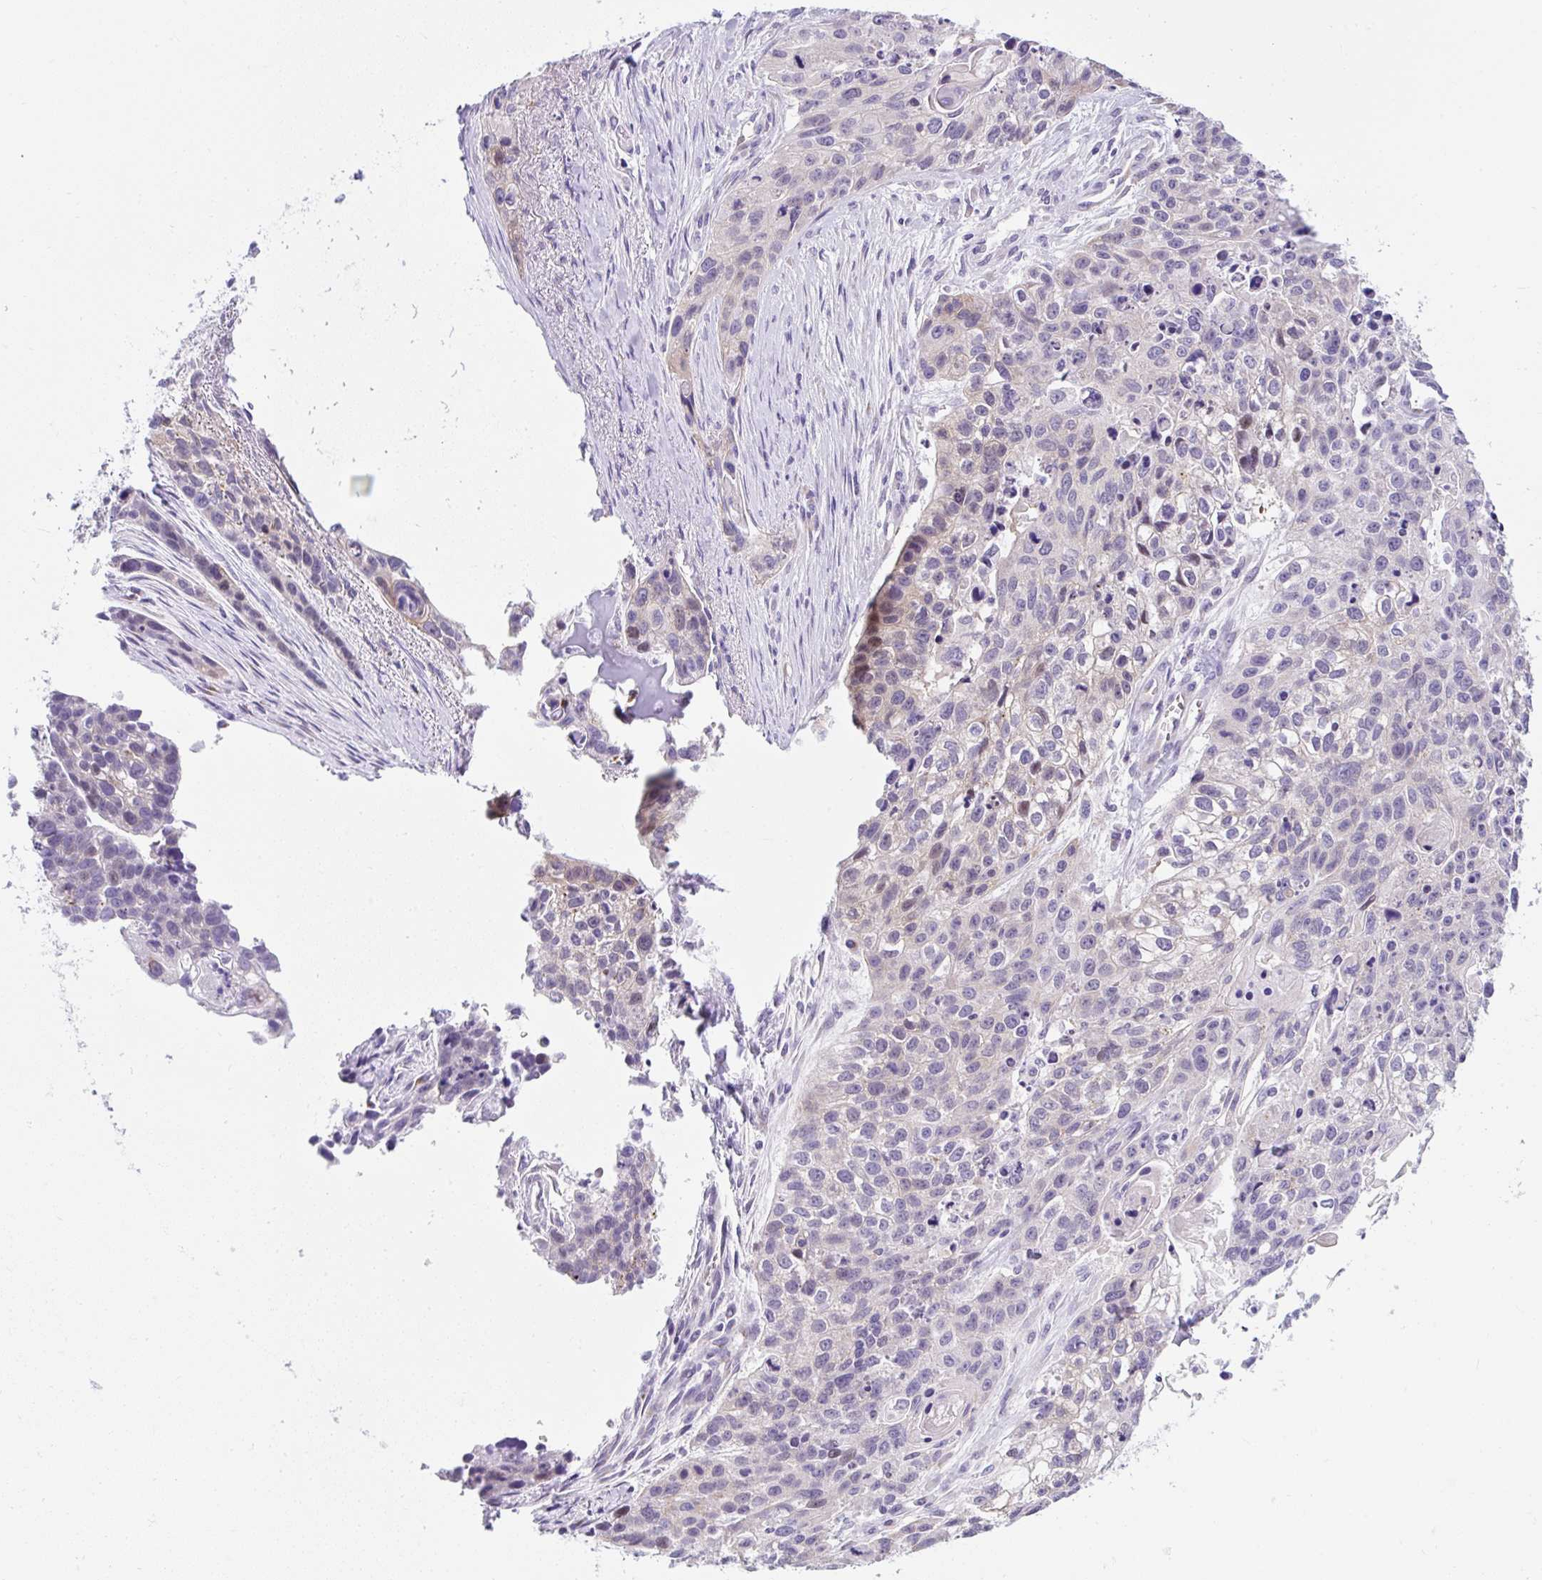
{"staining": {"intensity": "moderate", "quantity": "<25%", "location": "nuclear"}, "tissue": "lung cancer", "cell_type": "Tumor cells", "image_type": "cancer", "snomed": [{"axis": "morphology", "description": "Squamous cell carcinoma, NOS"}, {"axis": "topography", "description": "Lung"}], "caption": "IHC of lung cancer reveals low levels of moderate nuclear staining in approximately <25% of tumor cells. The protein of interest is stained brown, and the nuclei are stained in blue (DAB (3,3'-diaminobenzidine) IHC with brightfield microscopy, high magnification).", "gene": "GOLGA8A", "patient": {"sex": "male", "age": 74}}